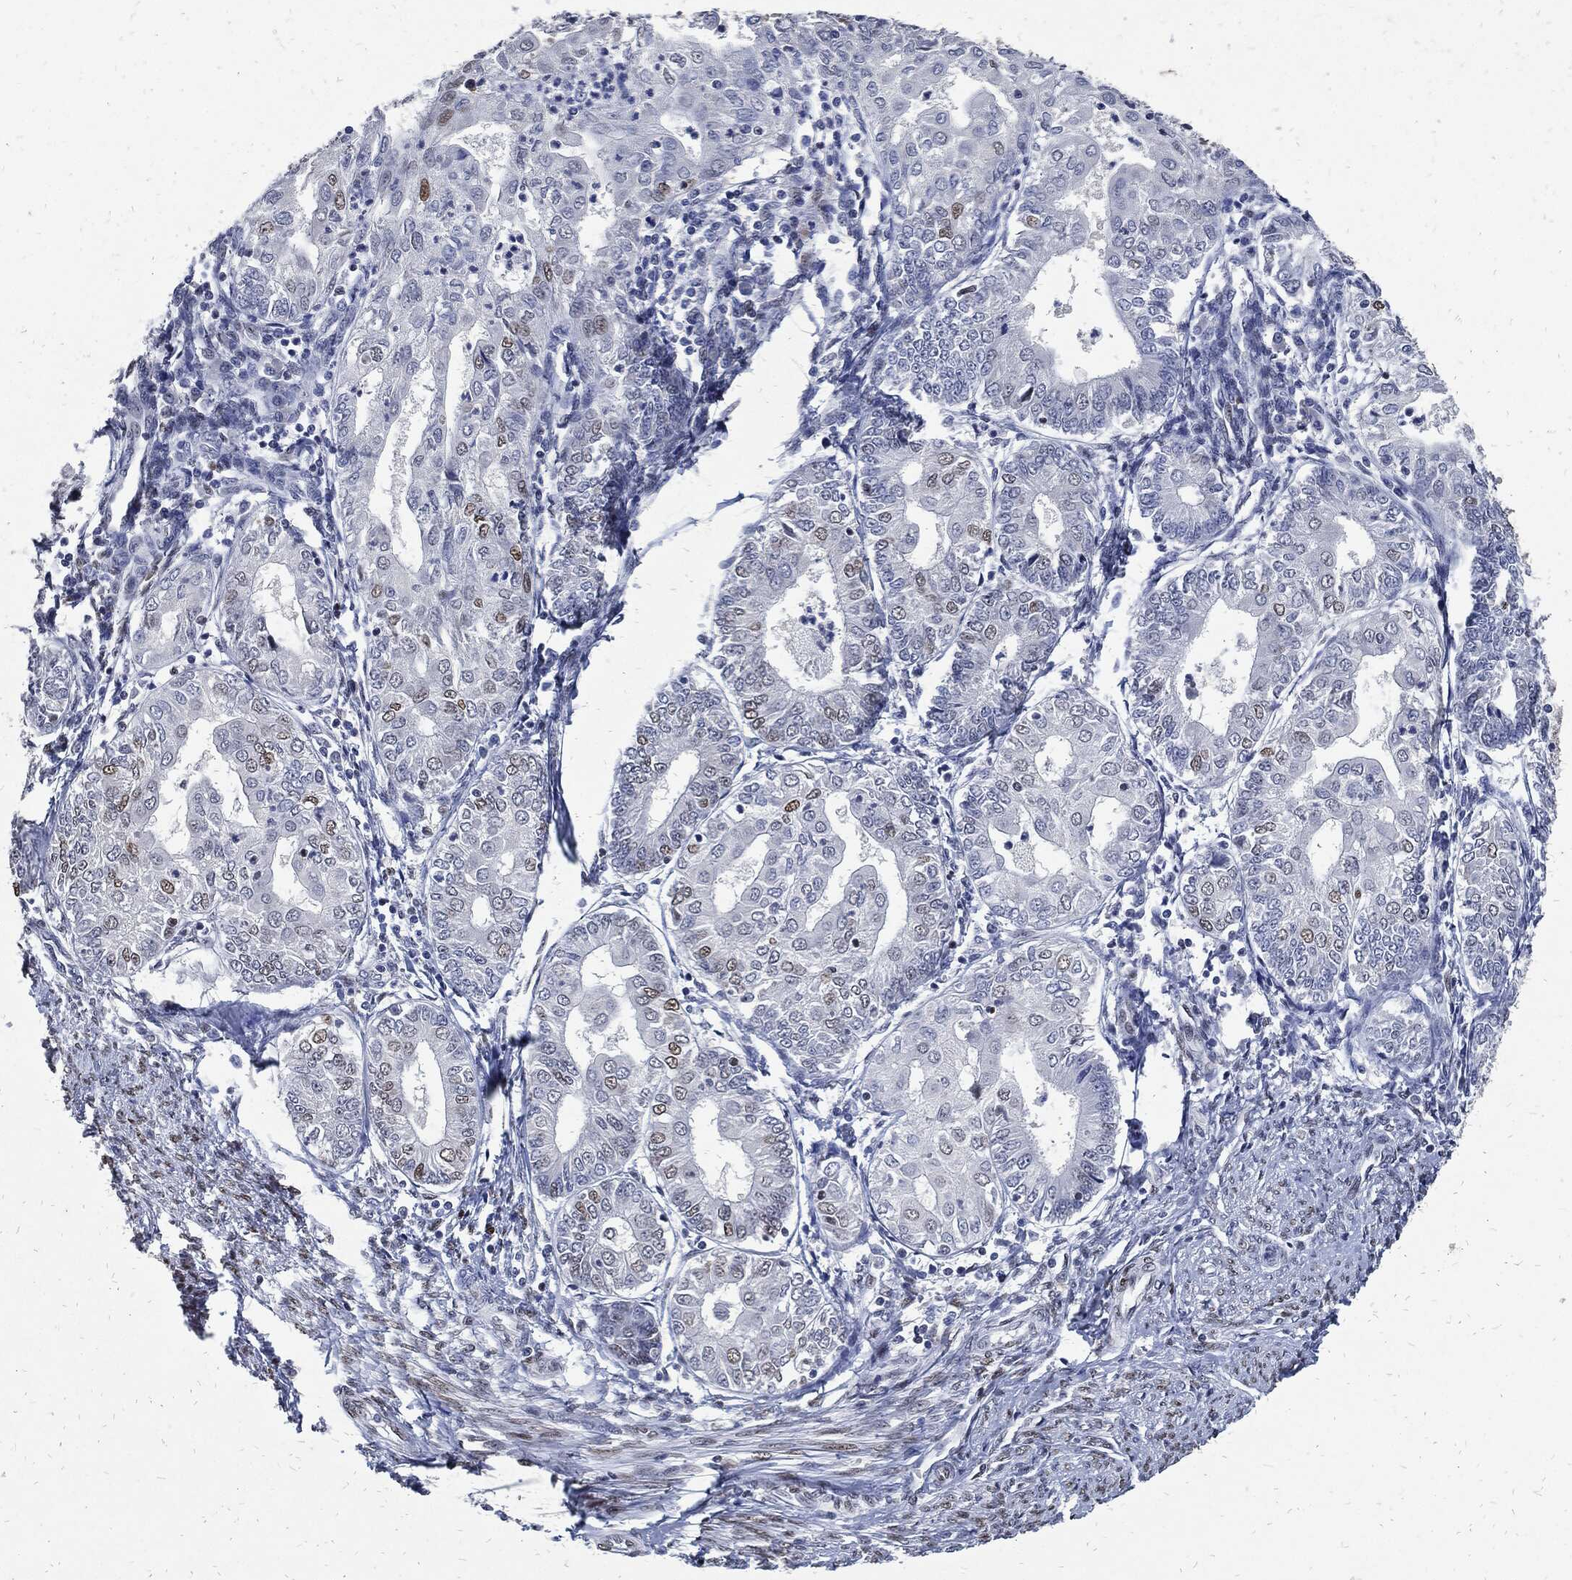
{"staining": {"intensity": "moderate", "quantity": "<25%", "location": "nuclear"}, "tissue": "endometrial cancer", "cell_type": "Tumor cells", "image_type": "cancer", "snomed": [{"axis": "morphology", "description": "Adenocarcinoma, NOS"}, {"axis": "topography", "description": "Endometrium"}], "caption": "Tumor cells demonstrate low levels of moderate nuclear positivity in approximately <25% of cells in human endometrial adenocarcinoma. Using DAB (3,3'-diaminobenzidine) (brown) and hematoxylin (blue) stains, captured at high magnification using brightfield microscopy.", "gene": "JUN", "patient": {"sex": "female", "age": 68}}